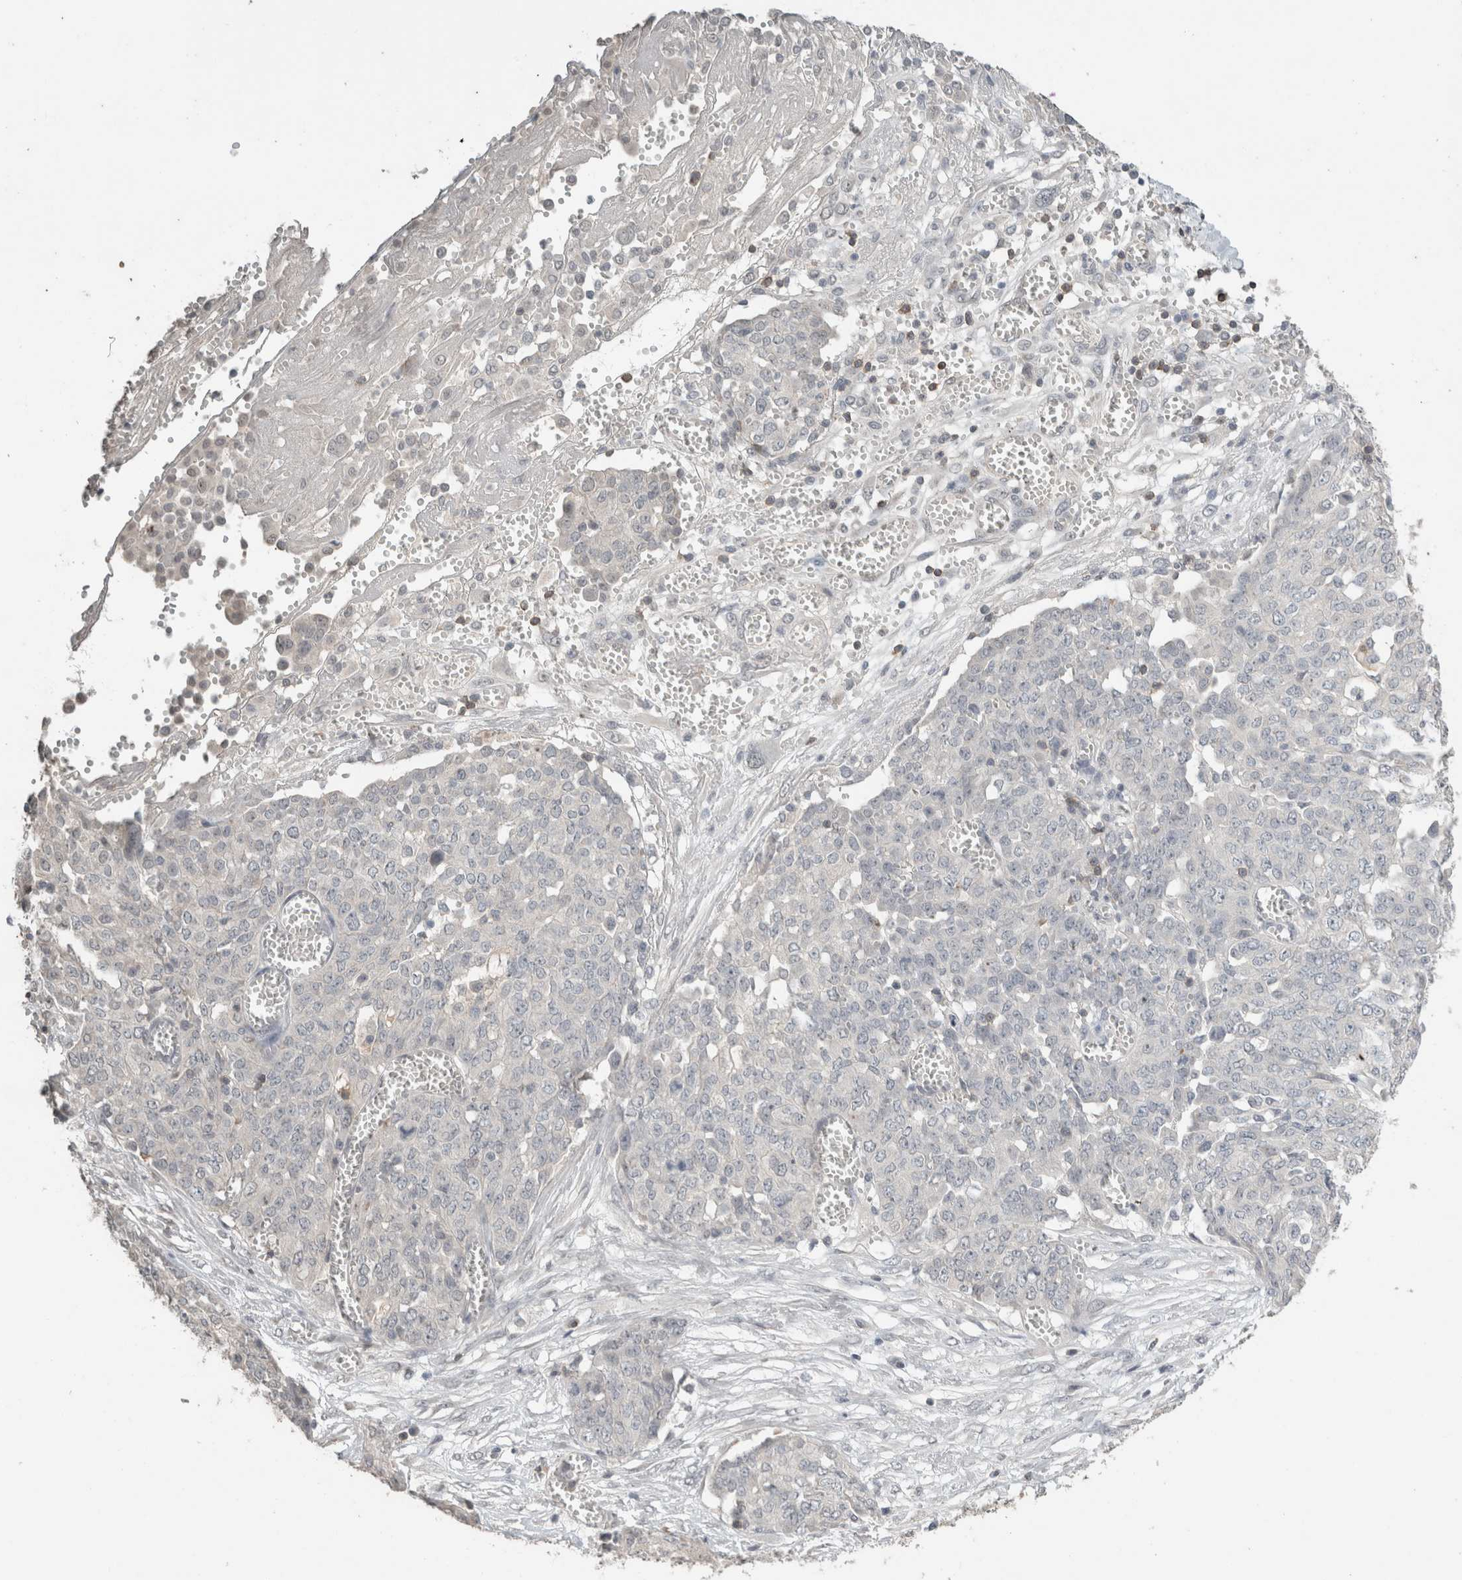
{"staining": {"intensity": "negative", "quantity": "none", "location": "none"}, "tissue": "ovarian cancer", "cell_type": "Tumor cells", "image_type": "cancer", "snomed": [{"axis": "morphology", "description": "Cystadenocarcinoma, serous, NOS"}, {"axis": "topography", "description": "Soft tissue"}, {"axis": "topography", "description": "Ovary"}], "caption": "IHC histopathology image of neoplastic tissue: human ovarian serous cystadenocarcinoma stained with DAB (3,3'-diaminobenzidine) shows no significant protein positivity in tumor cells.", "gene": "TRAT1", "patient": {"sex": "female", "age": 57}}